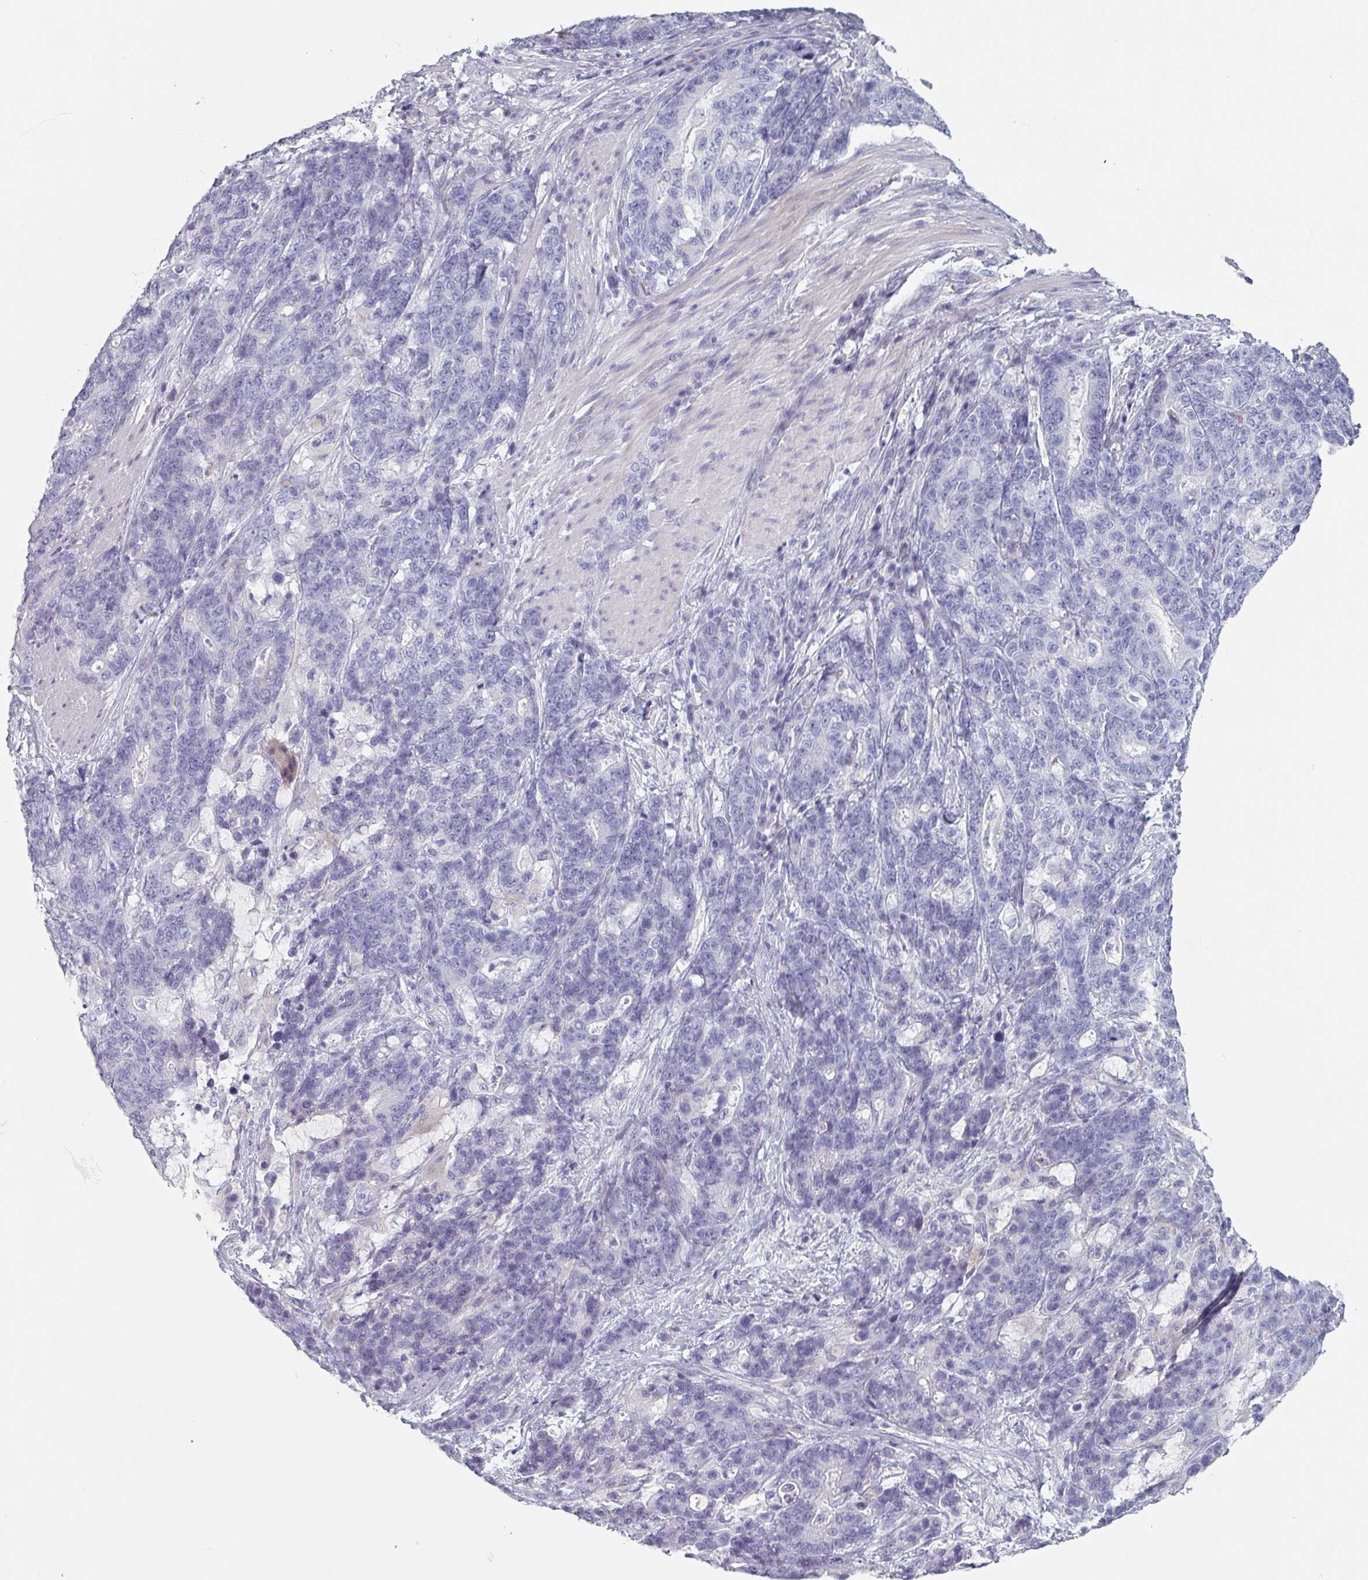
{"staining": {"intensity": "negative", "quantity": "none", "location": "none"}, "tissue": "stomach cancer", "cell_type": "Tumor cells", "image_type": "cancer", "snomed": [{"axis": "morphology", "description": "Normal tissue, NOS"}, {"axis": "morphology", "description": "Adenocarcinoma, NOS"}, {"axis": "topography", "description": "Stomach"}], "caption": "This histopathology image is of stomach cancer (adenocarcinoma) stained with immunohistochemistry (IHC) to label a protein in brown with the nuclei are counter-stained blue. There is no positivity in tumor cells. The staining was performed using DAB (3,3'-diaminobenzidine) to visualize the protein expression in brown, while the nuclei were stained in blue with hematoxylin (Magnification: 20x).", "gene": "SLC35G2", "patient": {"sex": "female", "age": 64}}